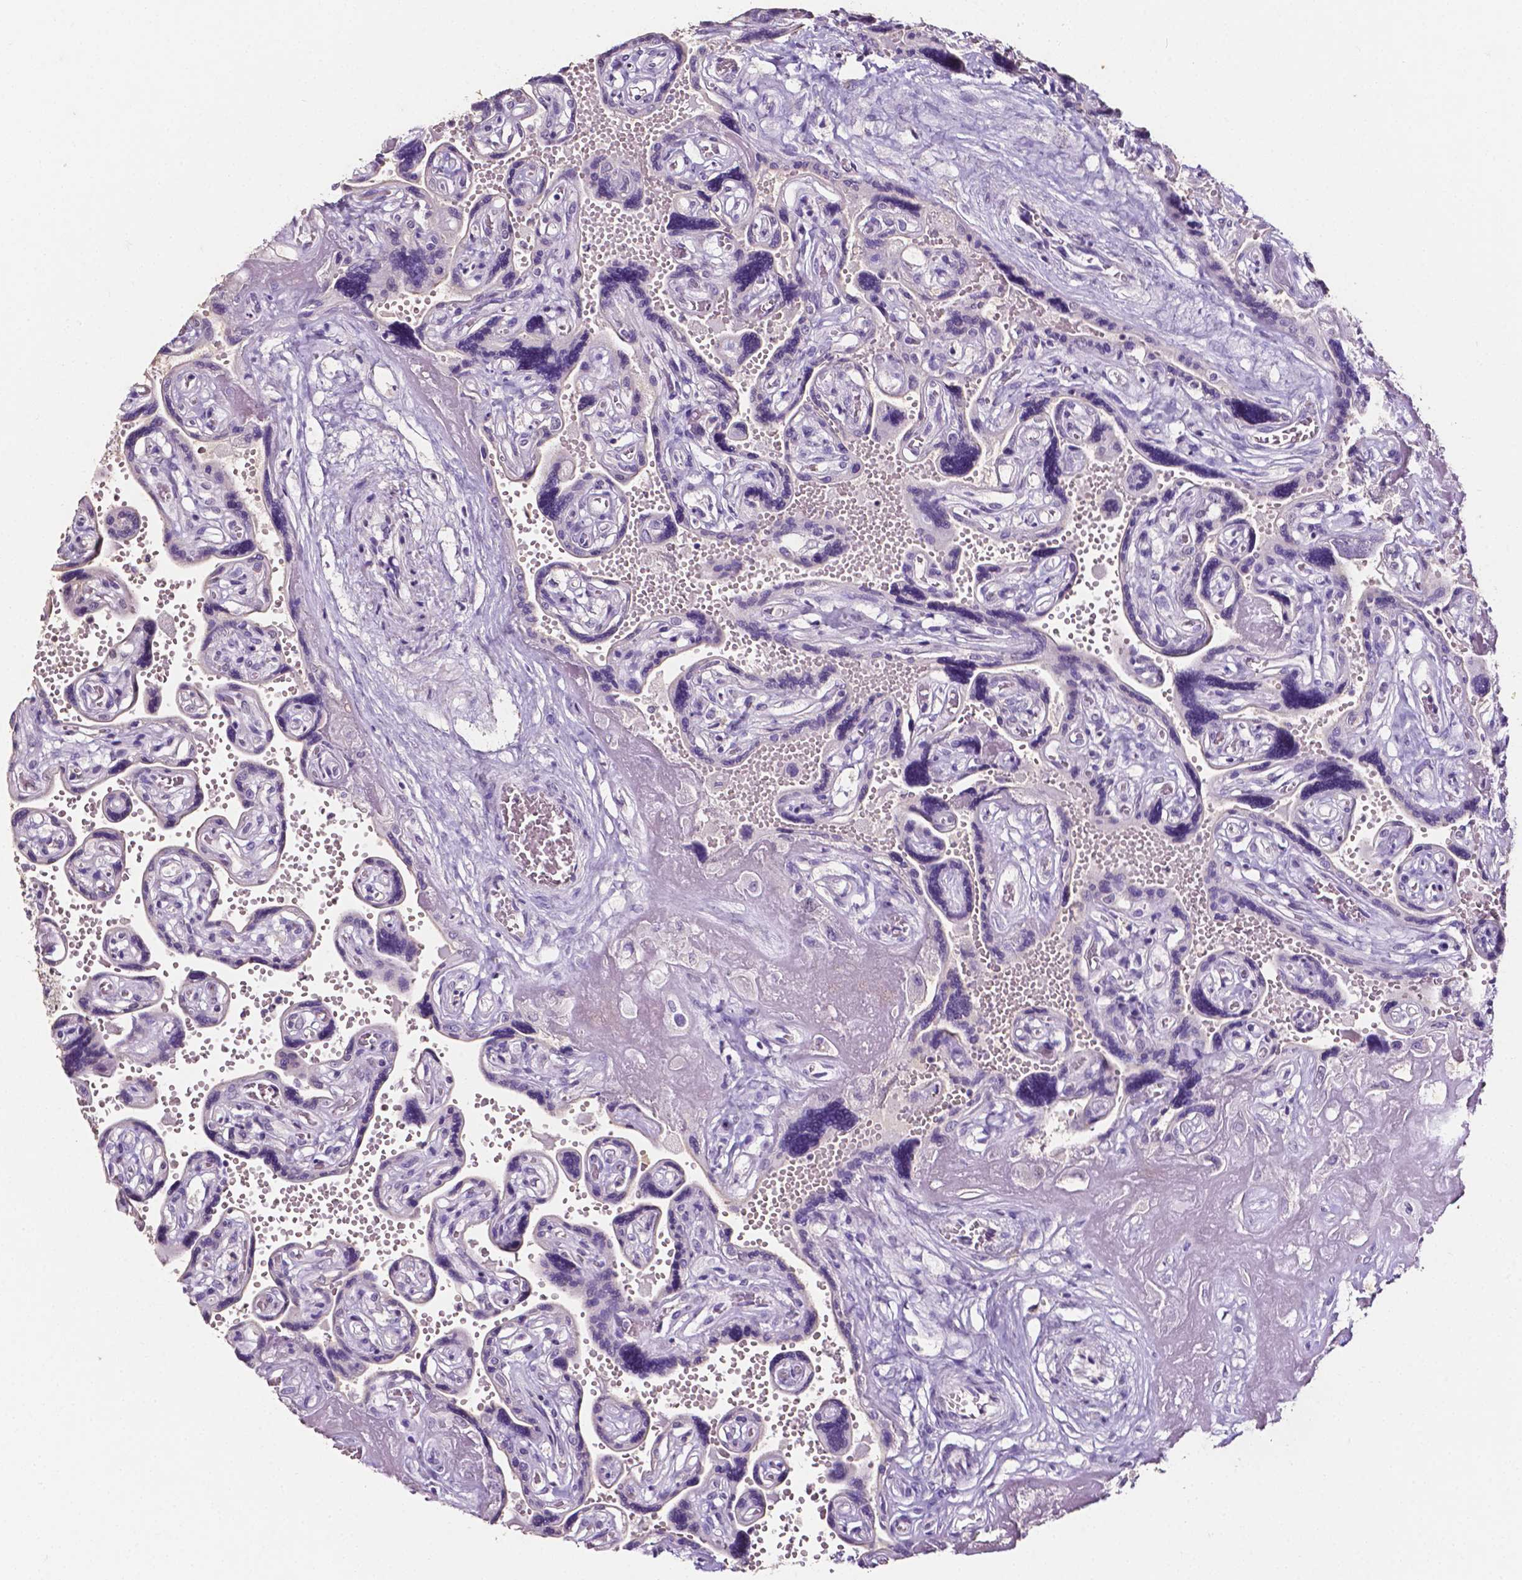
{"staining": {"intensity": "negative", "quantity": "none", "location": "none"}, "tissue": "placenta", "cell_type": "Decidual cells", "image_type": "normal", "snomed": [{"axis": "morphology", "description": "Normal tissue, NOS"}, {"axis": "topography", "description": "Placenta"}], "caption": "Immunohistochemistry photomicrograph of normal placenta stained for a protein (brown), which demonstrates no expression in decidual cells.", "gene": "PSAT1", "patient": {"sex": "female", "age": 32}}